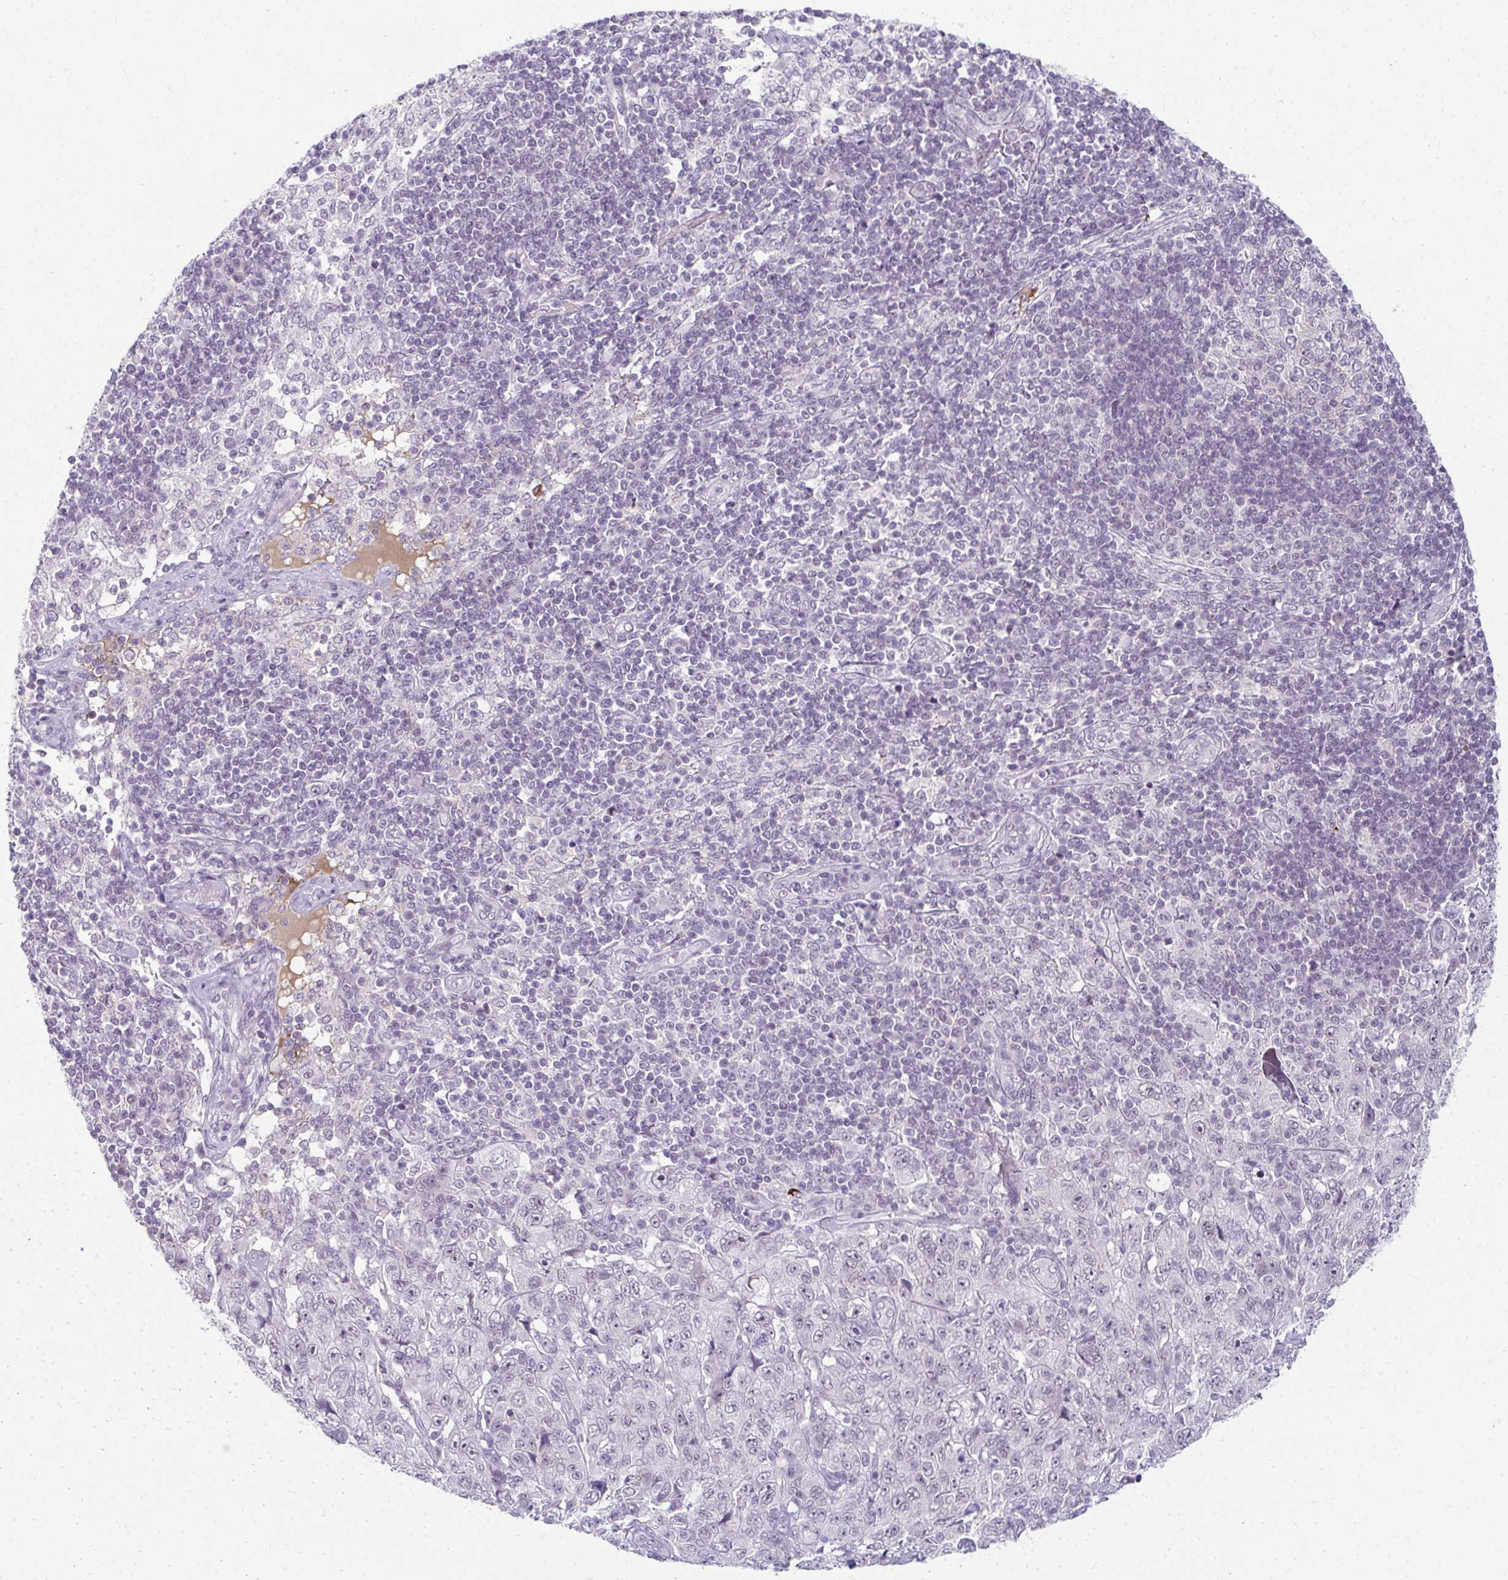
{"staining": {"intensity": "negative", "quantity": "none", "location": "none"}, "tissue": "pancreatic cancer", "cell_type": "Tumor cells", "image_type": "cancer", "snomed": [{"axis": "morphology", "description": "Adenocarcinoma, NOS"}, {"axis": "topography", "description": "Pancreas"}], "caption": "Image shows no significant protein expression in tumor cells of adenocarcinoma (pancreatic).", "gene": "MAF1", "patient": {"sex": "male", "age": 68}}